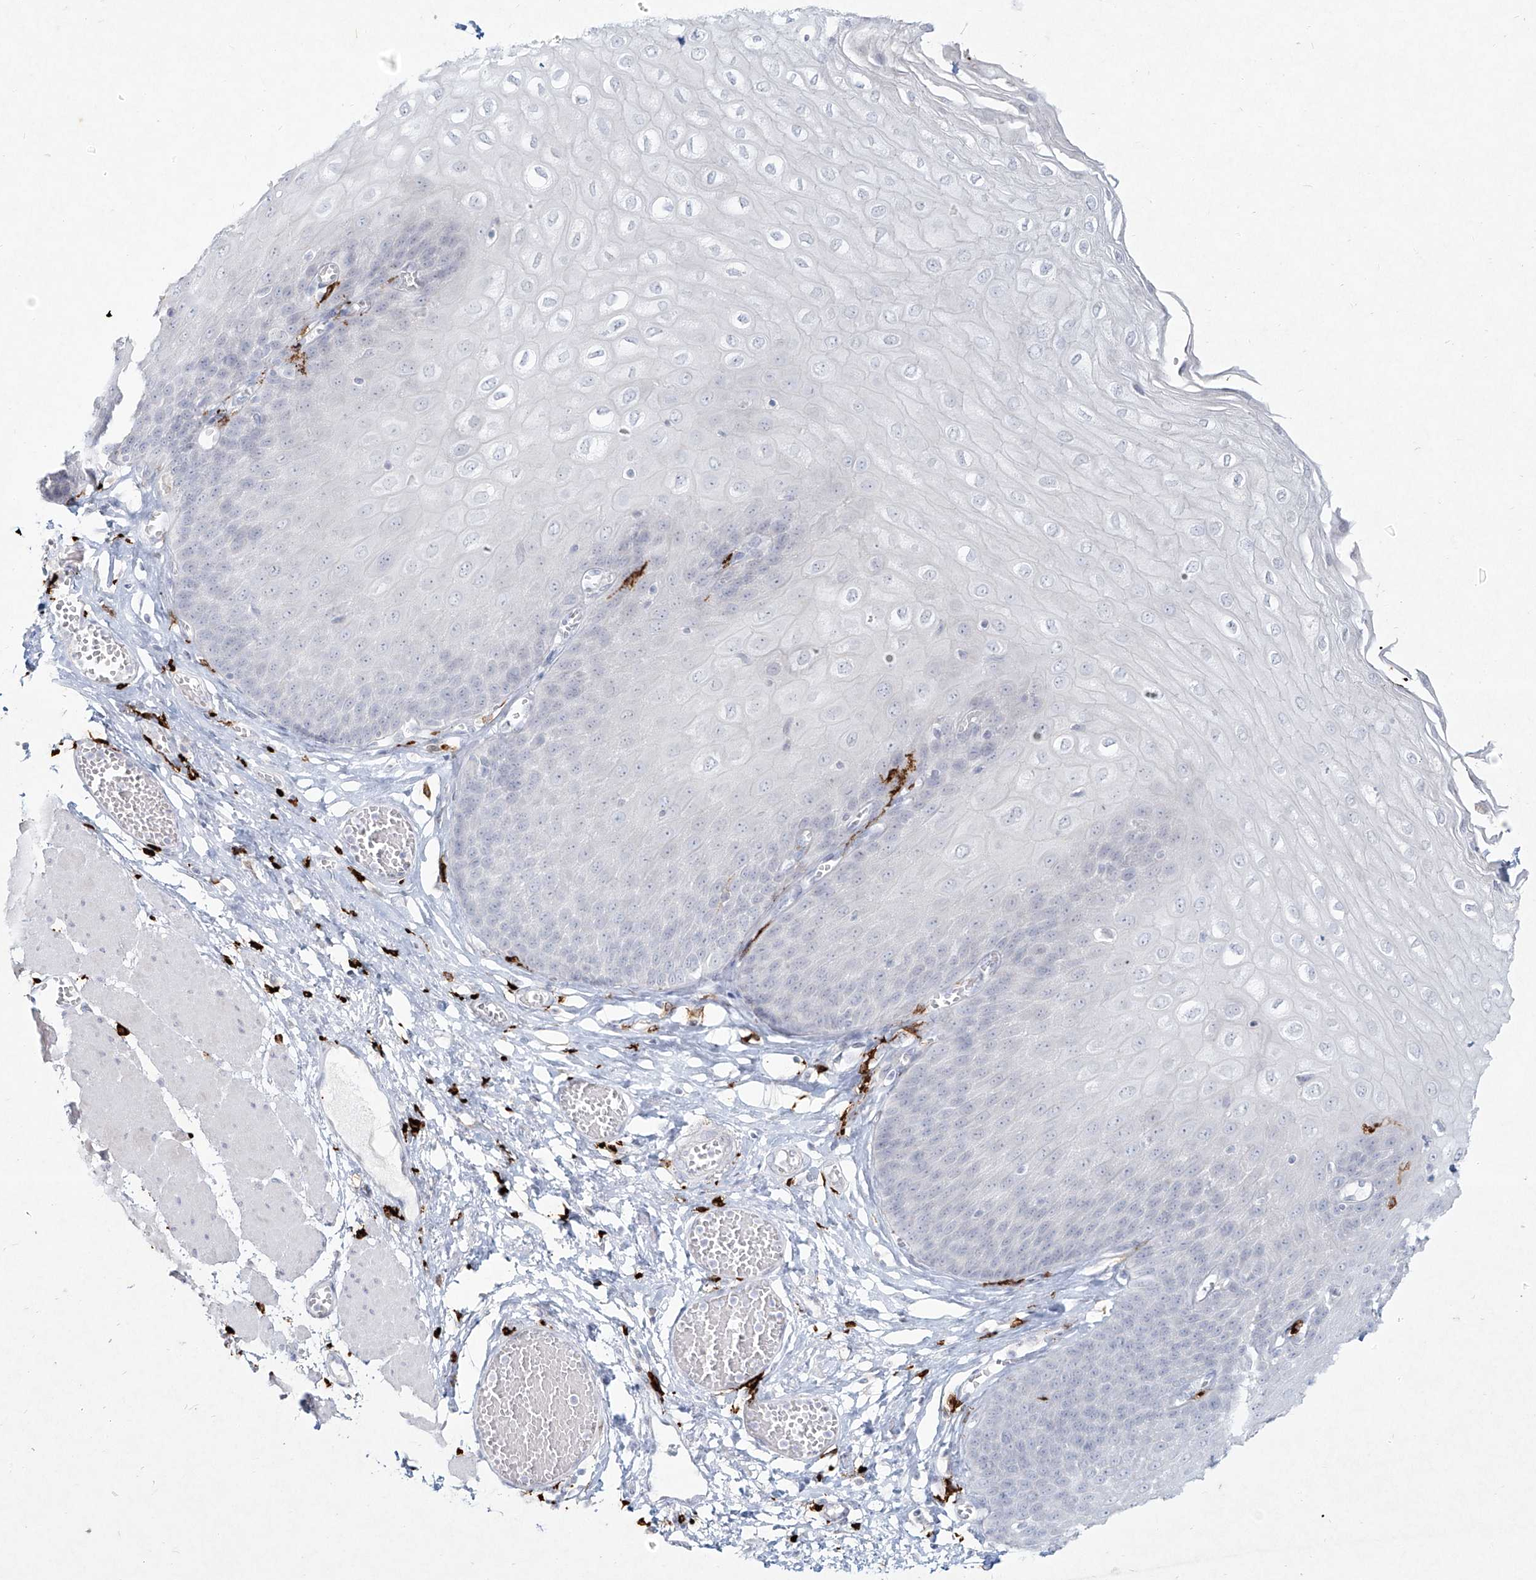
{"staining": {"intensity": "negative", "quantity": "none", "location": "none"}, "tissue": "esophagus", "cell_type": "Squamous epithelial cells", "image_type": "normal", "snomed": [{"axis": "morphology", "description": "Normal tissue, NOS"}, {"axis": "topography", "description": "Esophagus"}], "caption": "This is a image of immunohistochemistry staining of normal esophagus, which shows no expression in squamous epithelial cells. (DAB (3,3'-diaminobenzidine) immunohistochemistry (IHC), high magnification).", "gene": "CD209", "patient": {"sex": "male", "age": 60}}